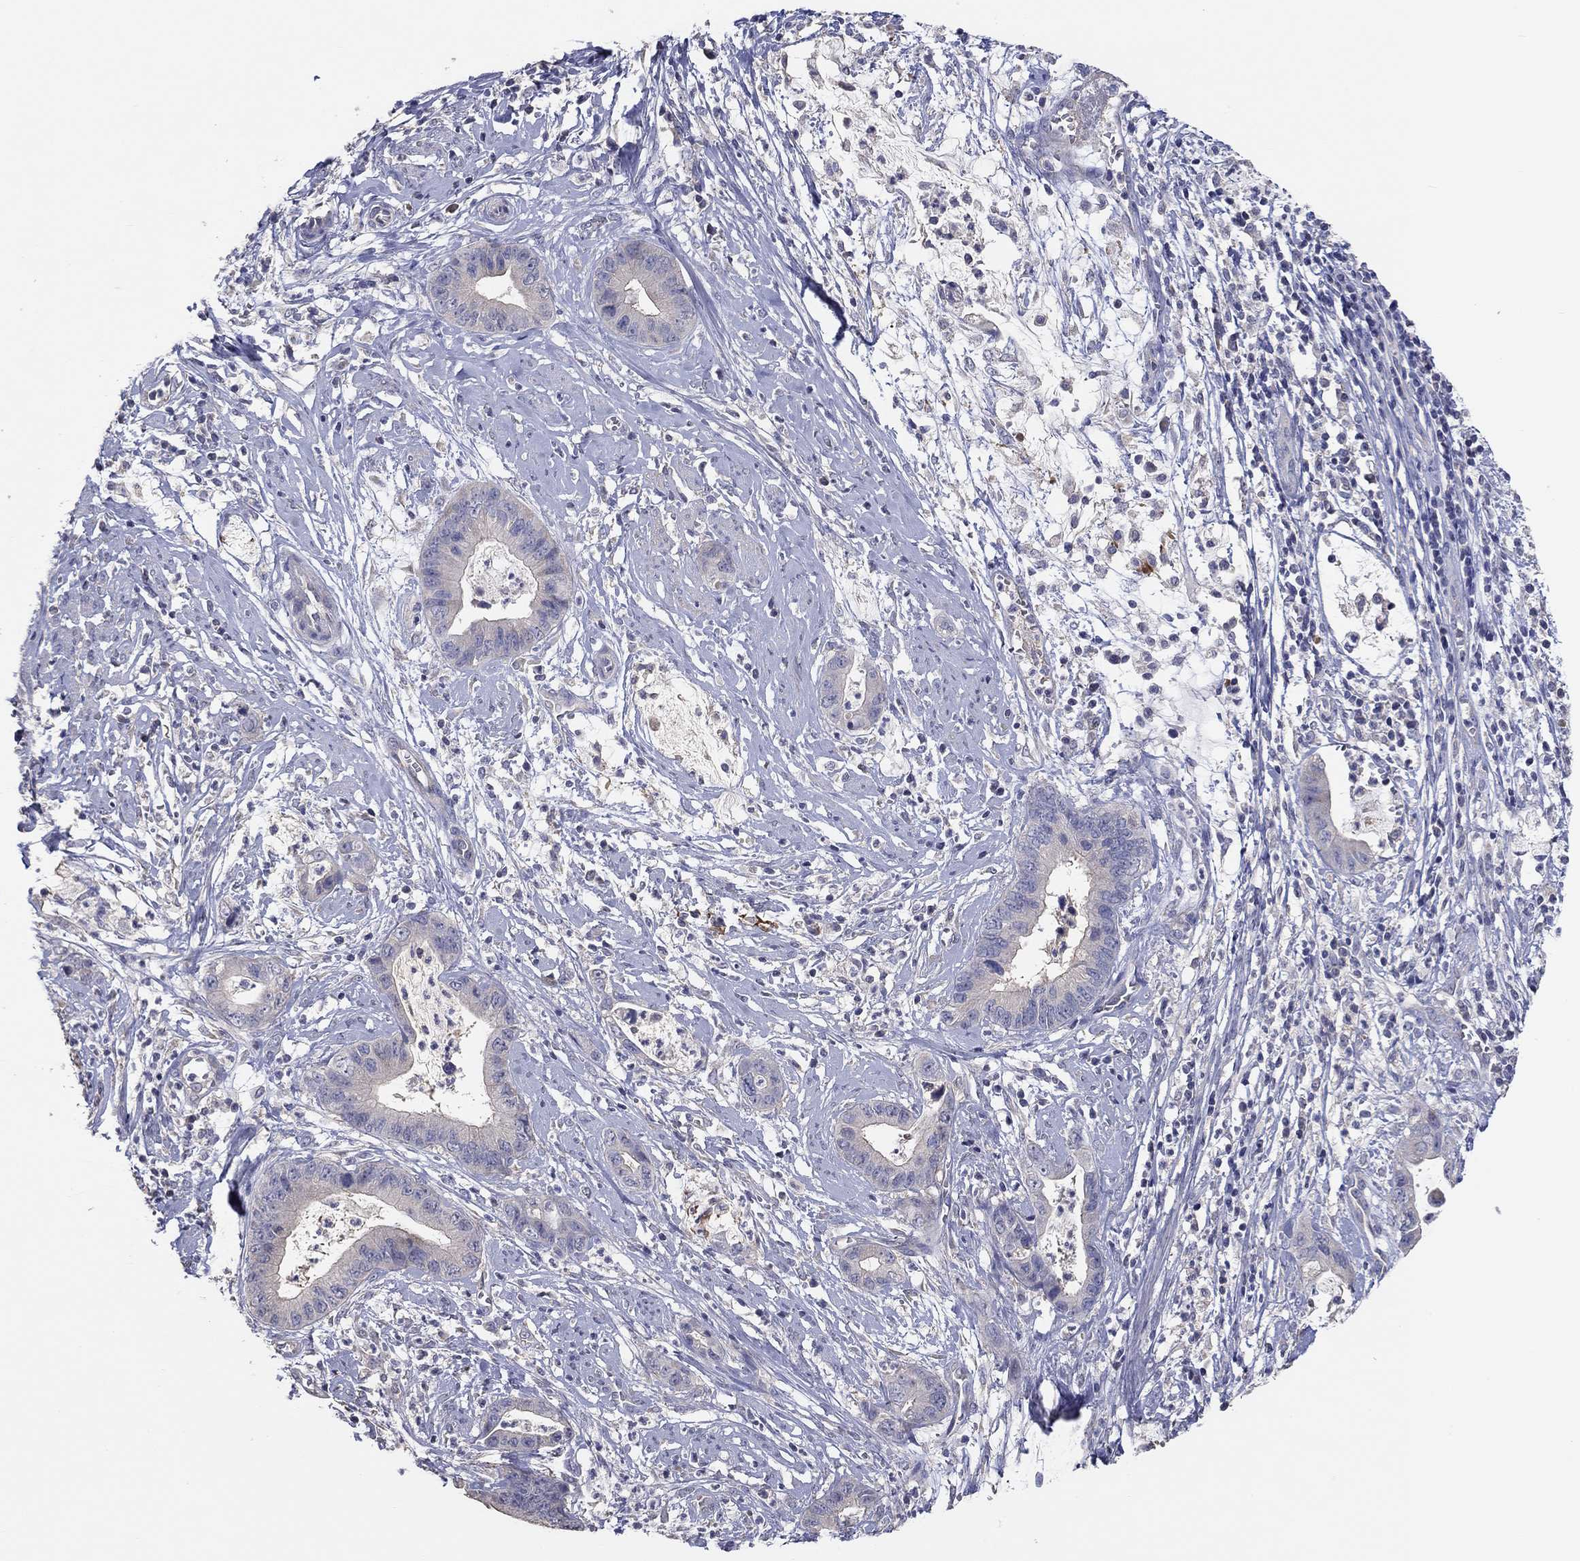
{"staining": {"intensity": "negative", "quantity": "none", "location": "none"}, "tissue": "cervical cancer", "cell_type": "Tumor cells", "image_type": "cancer", "snomed": [{"axis": "morphology", "description": "Adenocarcinoma, NOS"}, {"axis": "topography", "description": "Cervix"}], "caption": "This is a micrograph of IHC staining of cervical adenocarcinoma, which shows no expression in tumor cells. (DAB immunohistochemistry, high magnification).", "gene": "DOCK3", "patient": {"sex": "female", "age": 44}}